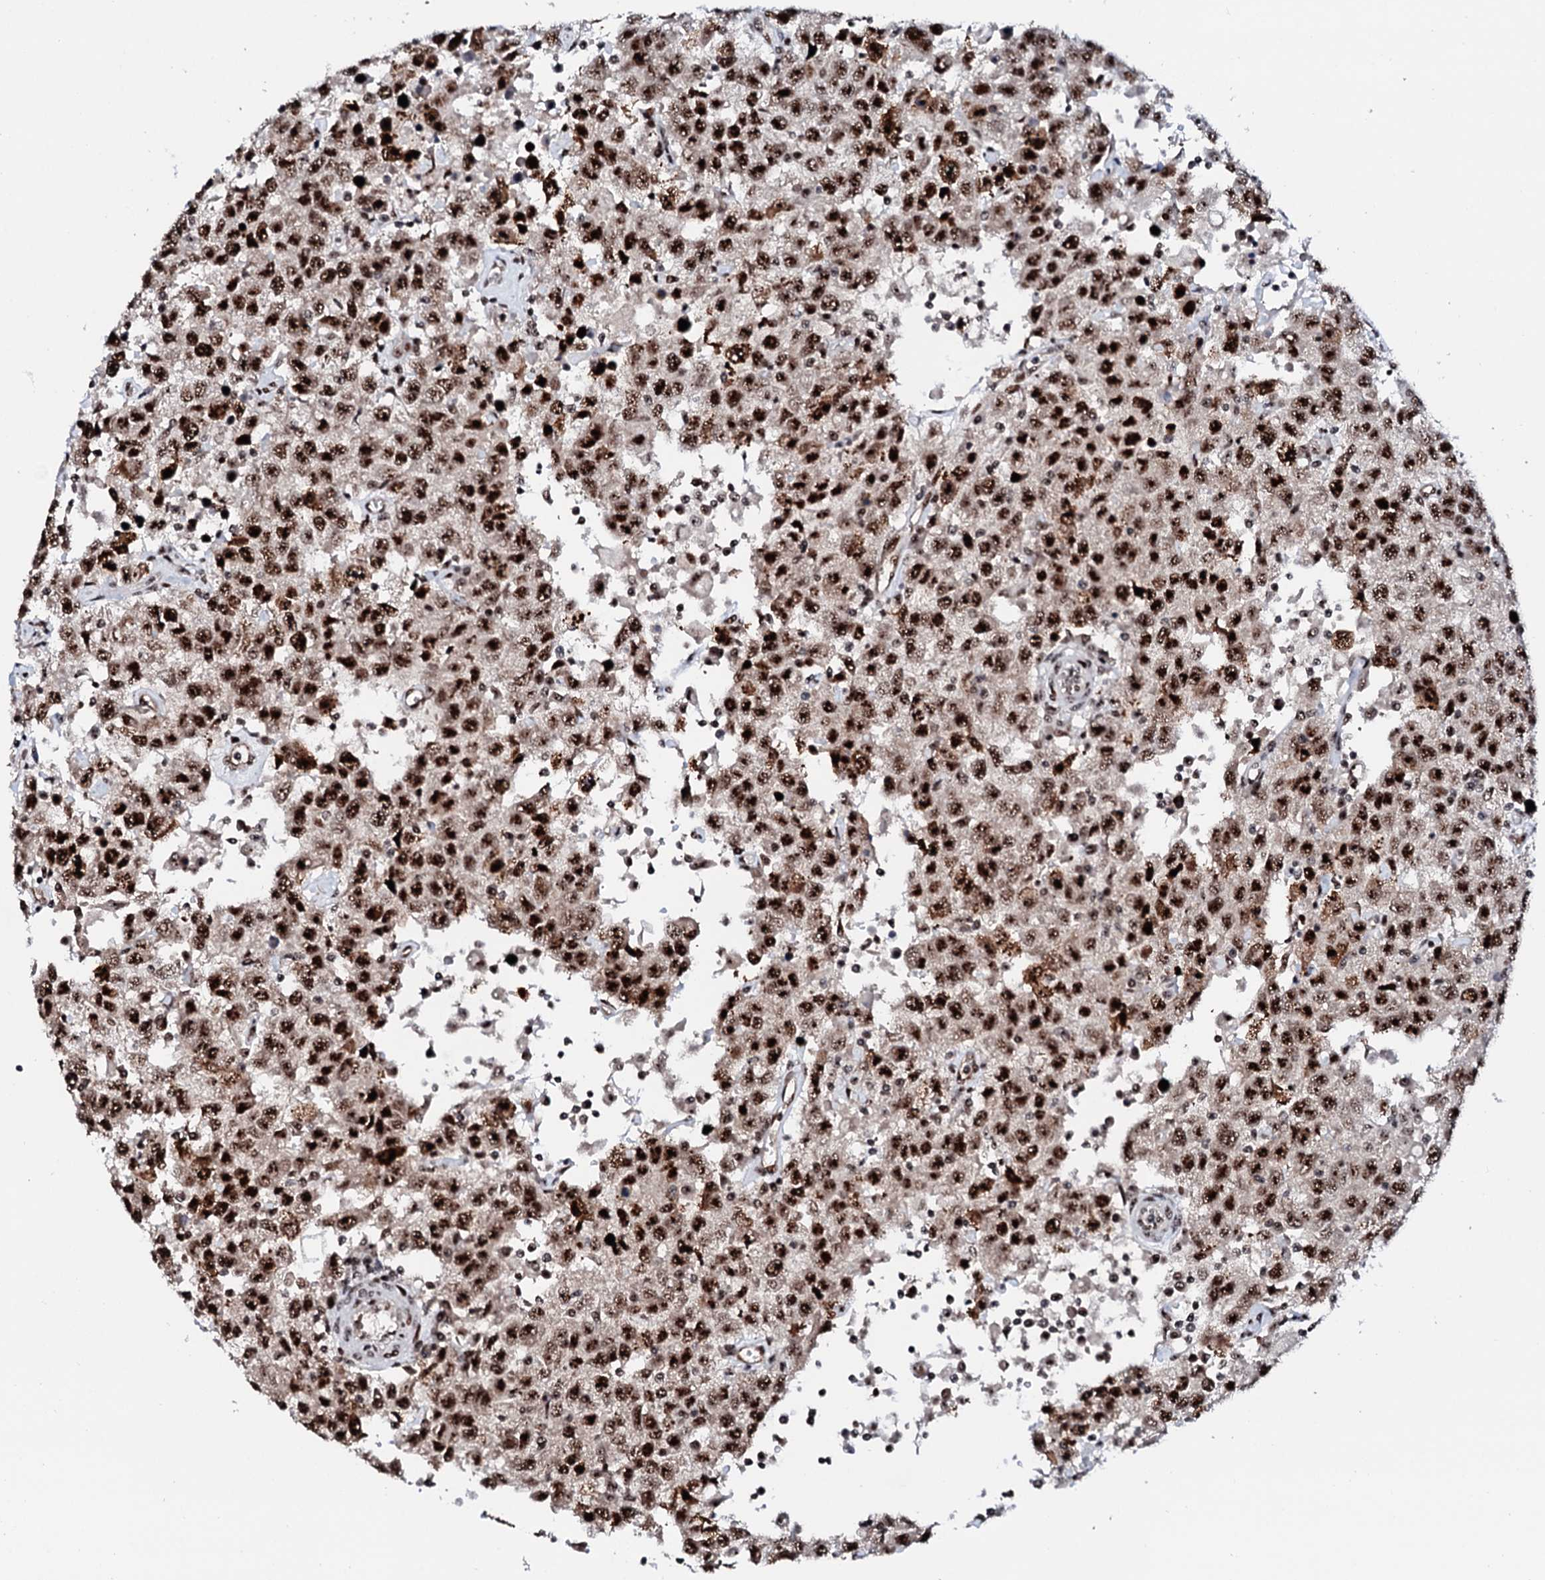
{"staining": {"intensity": "strong", "quantity": ">75%", "location": "nuclear"}, "tissue": "testis cancer", "cell_type": "Tumor cells", "image_type": "cancer", "snomed": [{"axis": "morphology", "description": "Seminoma, NOS"}, {"axis": "topography", "description": "Testis"}], "caption": "This is a micrograph of immunohistochemistry (IHC) staining of testis cancer (seminoma), which shows strong expression in the nuclear of tumor cells.", "gene": "NEUROG3", "patient": {"sex": "male", "age": 41}}